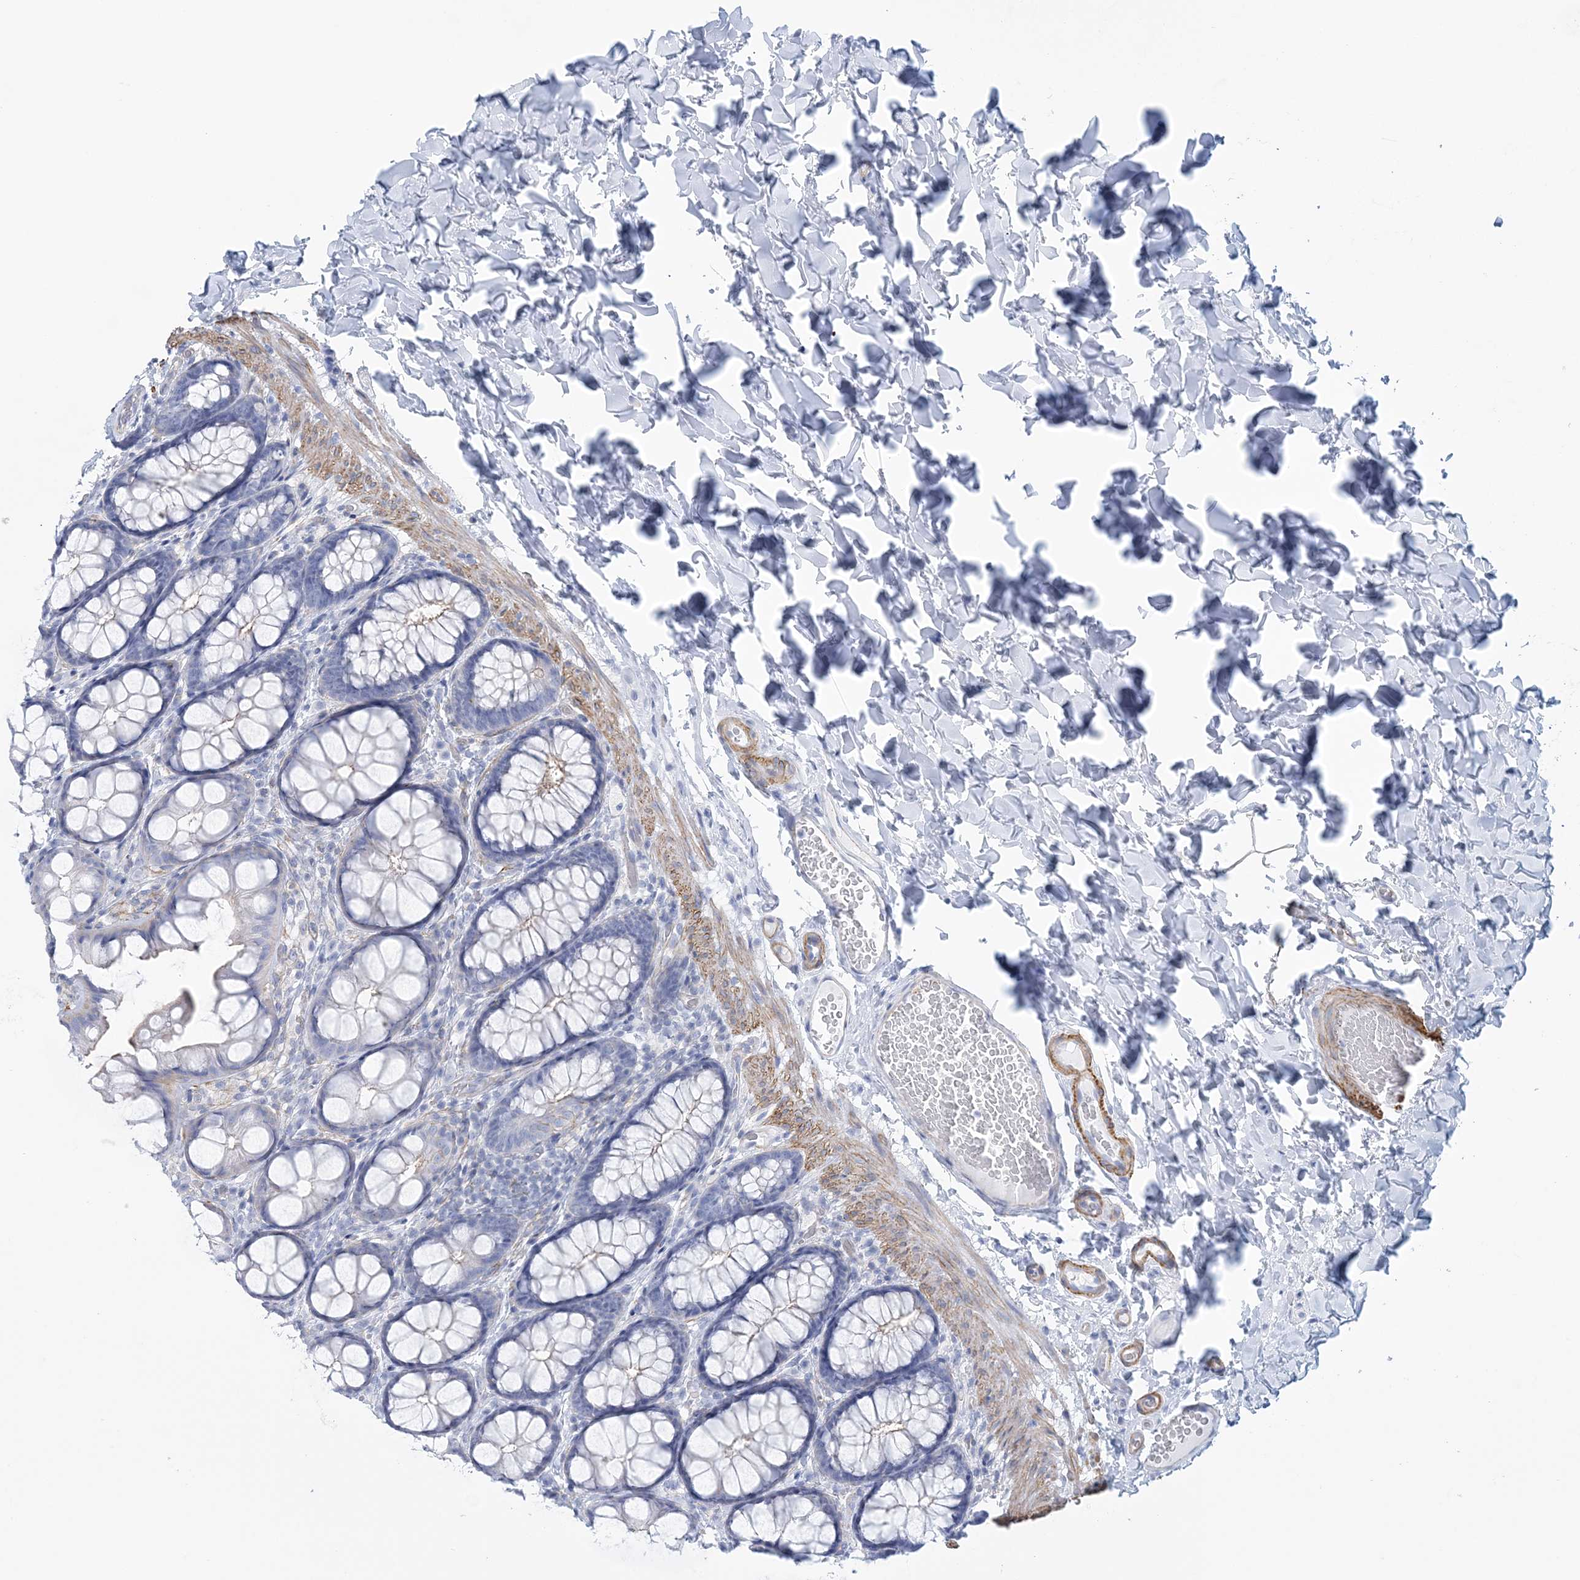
{"staining": {"intensity": "negative", "quantity": "none", "location": "none"}, "tissue": "colon", "cell_type": "Endothelial cells", "image_type": "normal", "snomed": [{"axis": "morphology", "description": "Normal tissue, NOS"}, {"axis": "topography", "description": "Colon"}], "caption": "A photomicrograph of colon stained for a protein shows no brown staining in endothelial cells. Nuclei are stained in blue.", "gene": "C11orf21", "patient": {"sex": "male", "age": 47}}